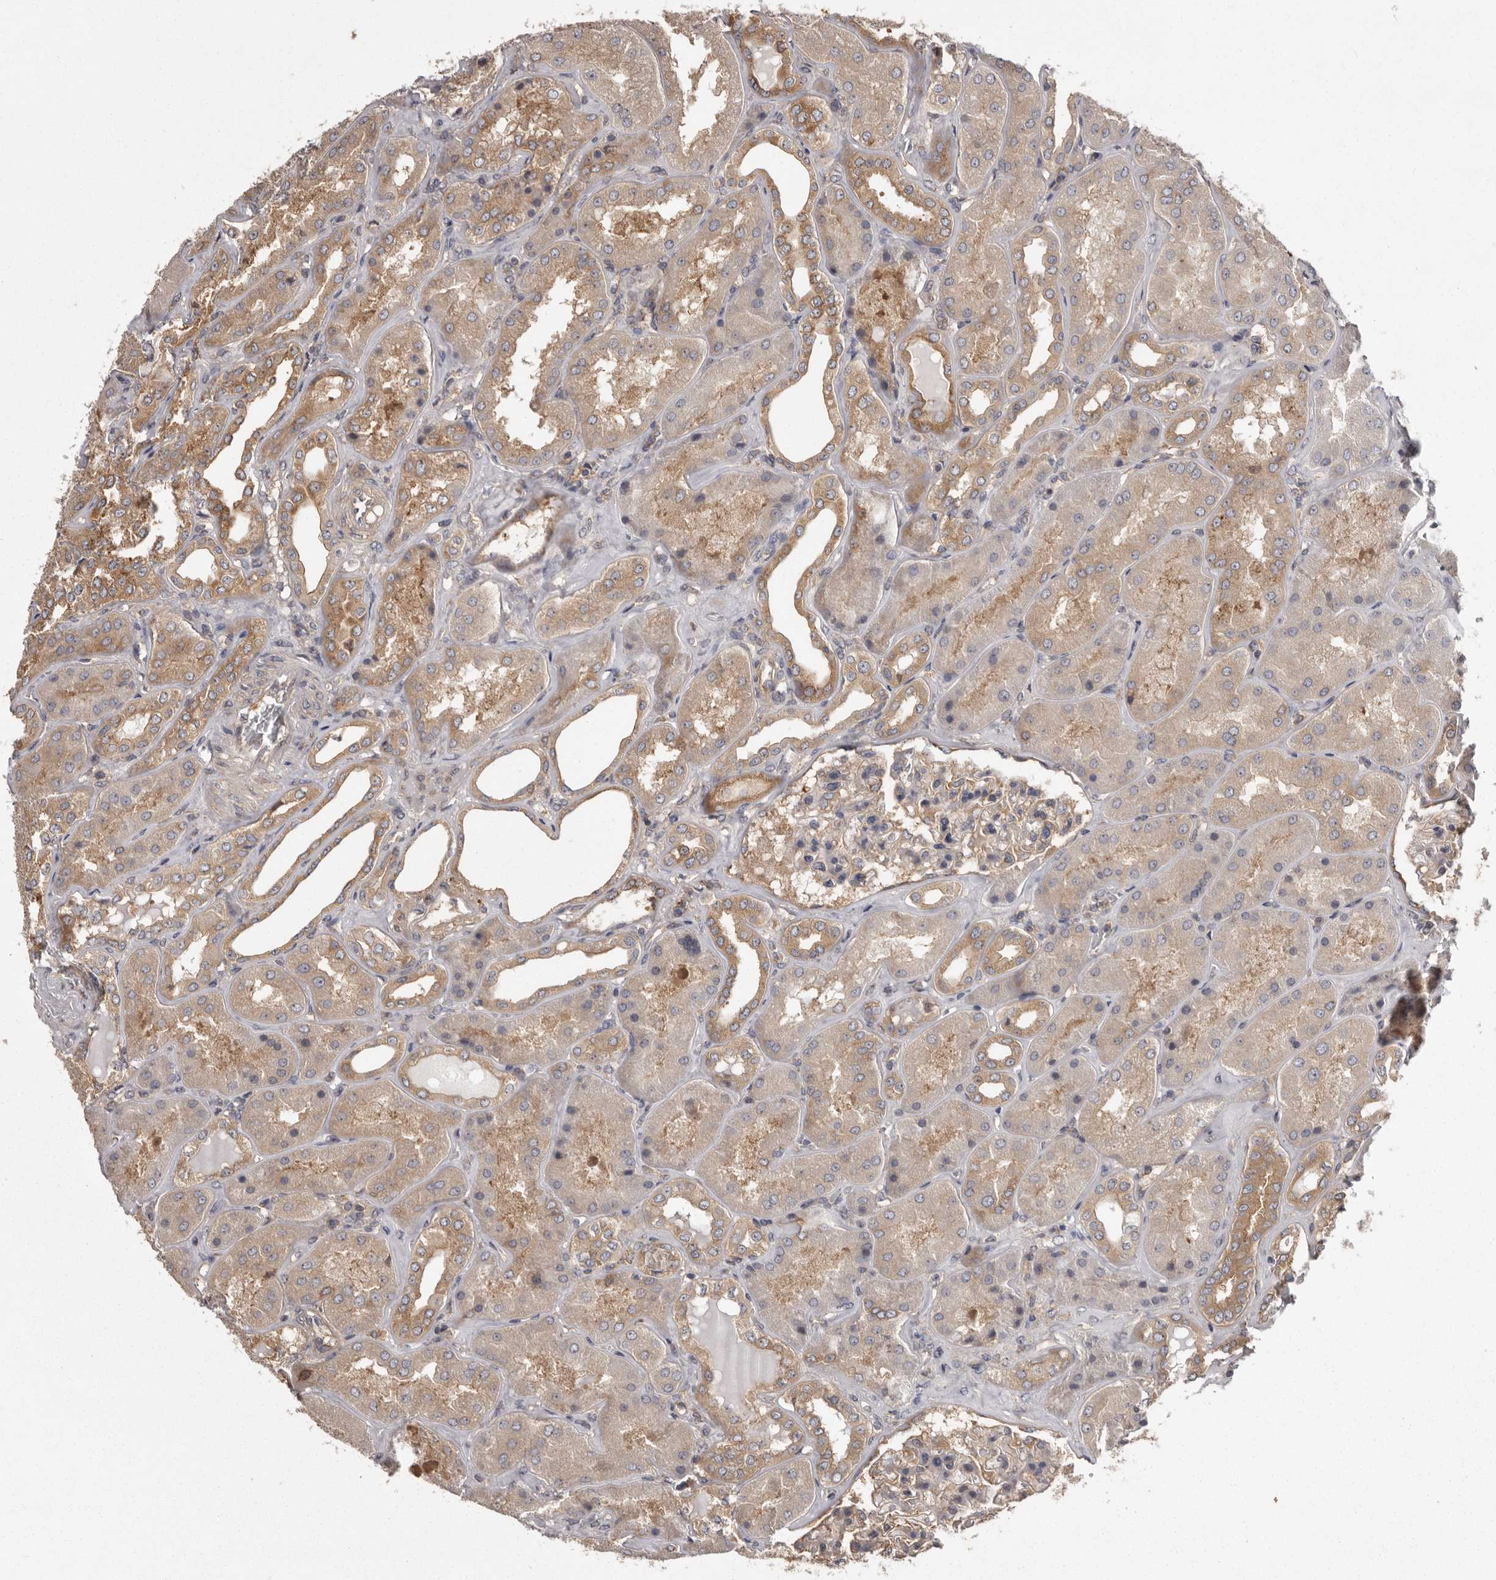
{"staining": {"intensity": "moderate", "quantity": "25%-75%", "location": "cytoplasmic/membranous"}, "tissue": "kidney", "cell_type": "Cells in glomeruli", "image_type": "normal", "snomed": [{"axis": "morphology", "description": "Normal tissue, NOS"}, {"axis": "topography", "description": "Kidney"}], "caption": "Immunohistochemical staining of benign human kidney shows moderate cytoplasmic/membranous protein expression in approximately 25%-75% of cells in glomeruli. (Brightfield microscopy of DAB IHC at high magnification).", "gene": "DARS1", "patient": {"sex": "female", "age": 56}}